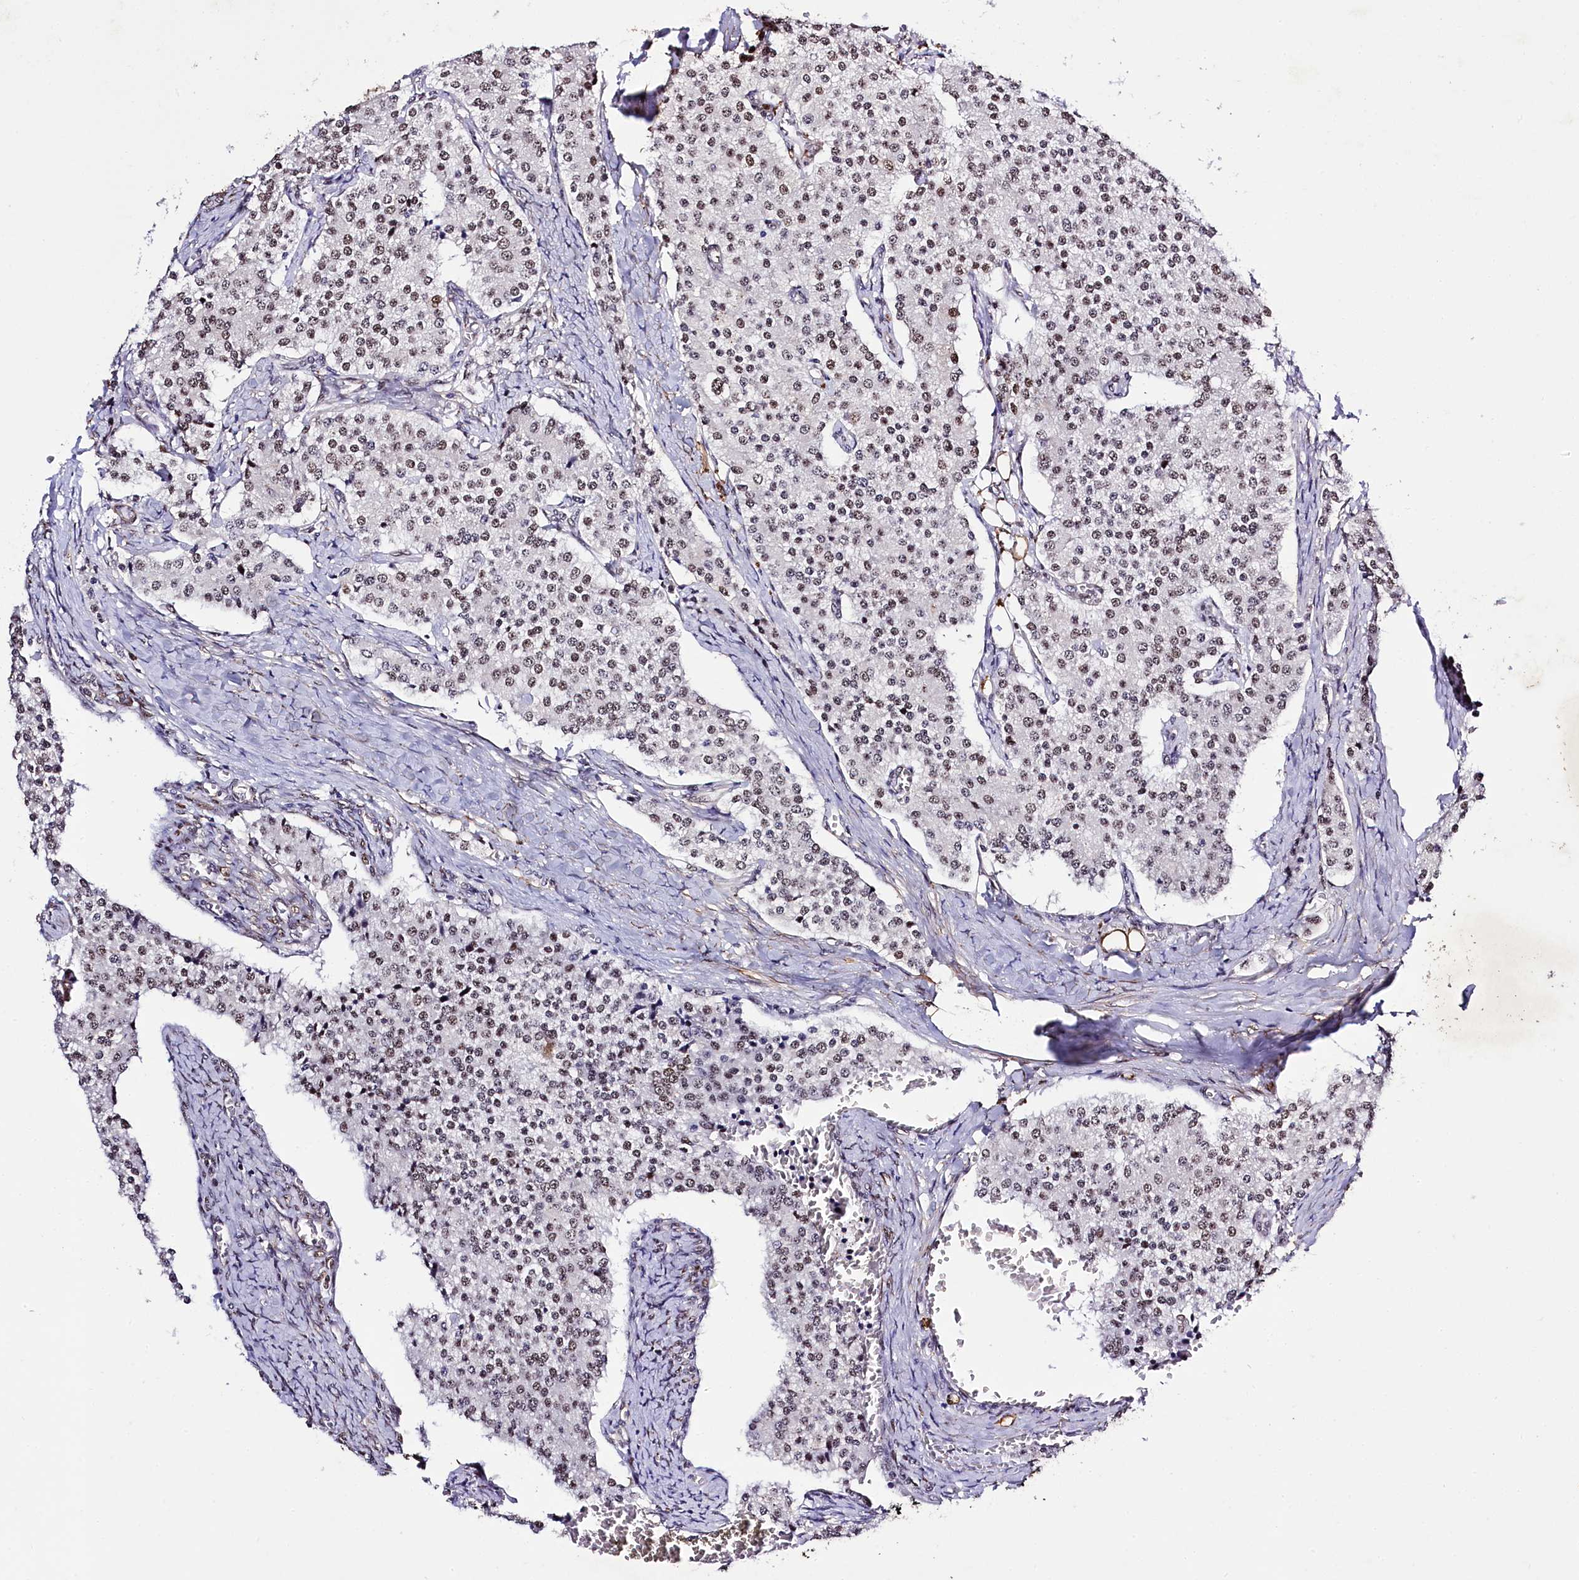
{"staining": {"intensity": "weak", "quantity": "25%-75%", "location": "nuclear"}, "tissue": "carcinoid", "cell_type": "Tumor cells", "image_type": "cancer", "snomed": [{"axis": "morphology", "description": "Carcinoid, malignant, NOS"}, {"axis": "topography", "description": "Colon"}], "caption": "This micrograph displays IHC staining of human carcinoid (malignant), with low weak nuclear staining in about 25%-75% of tumor cells.", "gene": "SAMD10", "patient": {"sex": "female", "age": 52}}